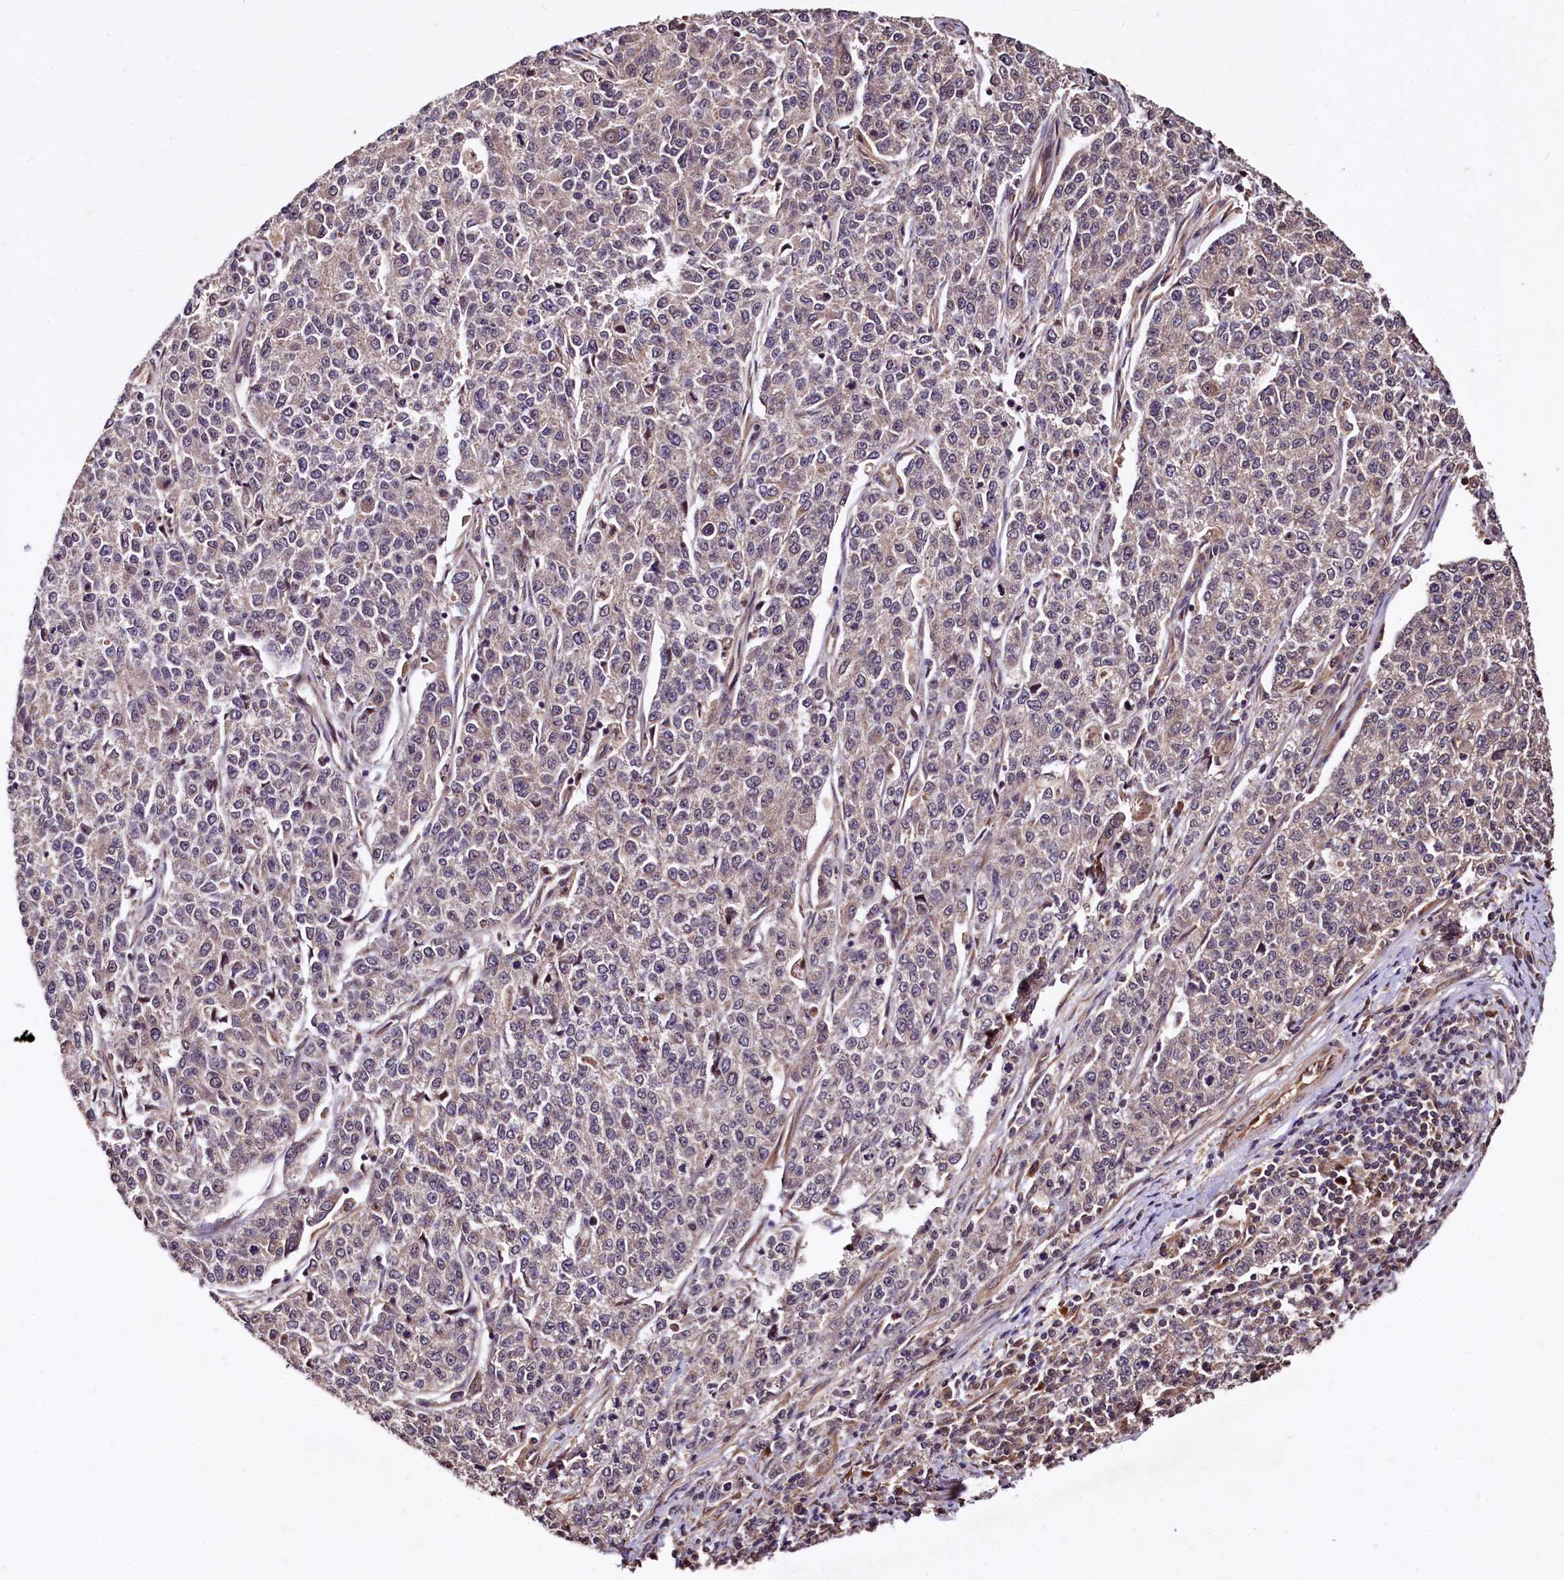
{"staining": {"intensity": "weak", "quantity": "<25%", "location": "cytoplasmic/membranous"}, "tissue": "endometrial cancer", "cell_type": "Tumor cells", "image_type": "cancer", "snomed": [{"axis": "morphology", "description": "Adenocarcinoma, NOS"}, {"axis": "topography", "description": "Endometrium"}], "caption": "Tumor cells show no significant expression in endometrial cancer (adenocarcinoma).", "gene": "TBCEL", "patient": {"sex": "female", "age": 50}}